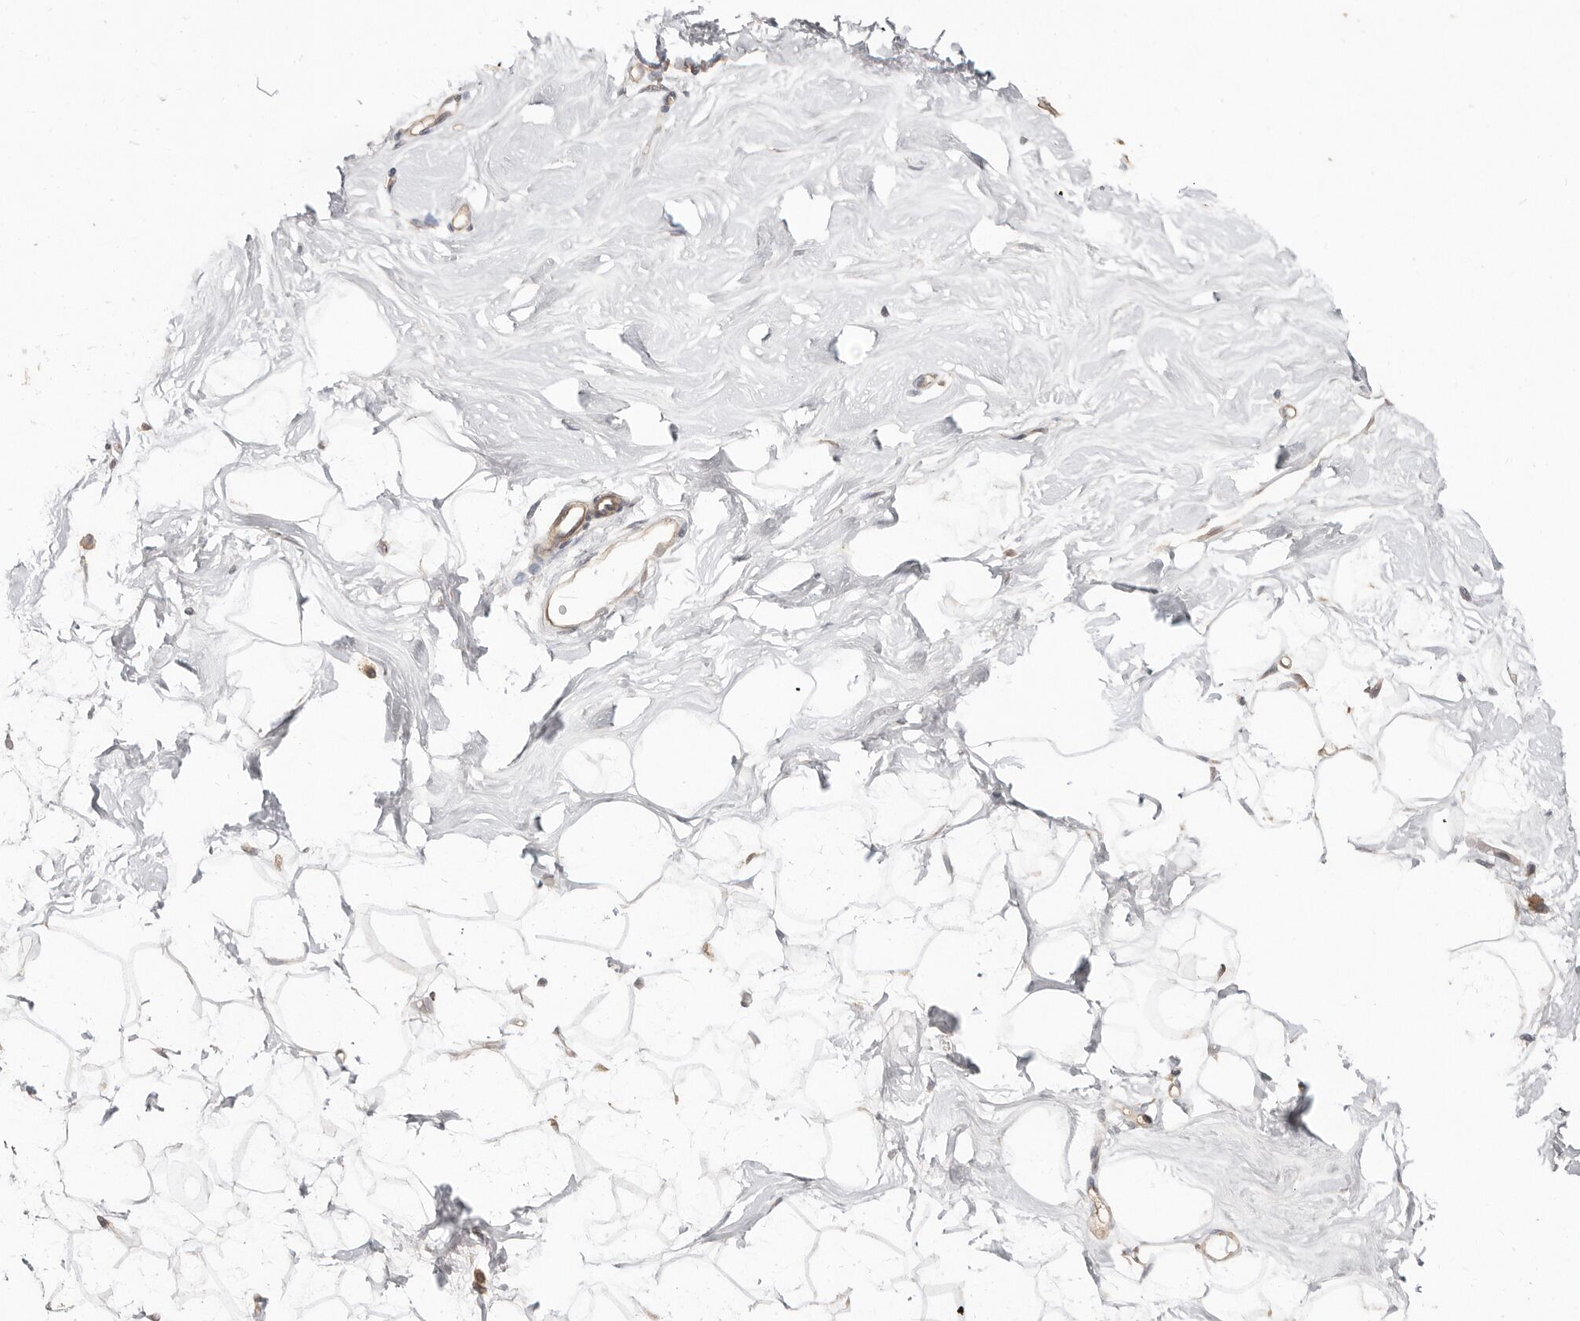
{"staining": {"intensity": "negative", "quantity": "none", "location": "none"}, "tissue": "breast", "cell_type": "Adipocytes", "image_type": "normal", "snomed": [{"axis": "morphology", "description": "Normal tissue, NOS"}, {"axis": "topography", "description": "Breast"}], "caption": "Immunohistochemistry (IHC) micrograph of unremarkable breast: breast stained with DAB reveals no significant protein staining in adipocytes.", "gene": "MTFR2", "patient": {"sex": "female", "age": 26}}